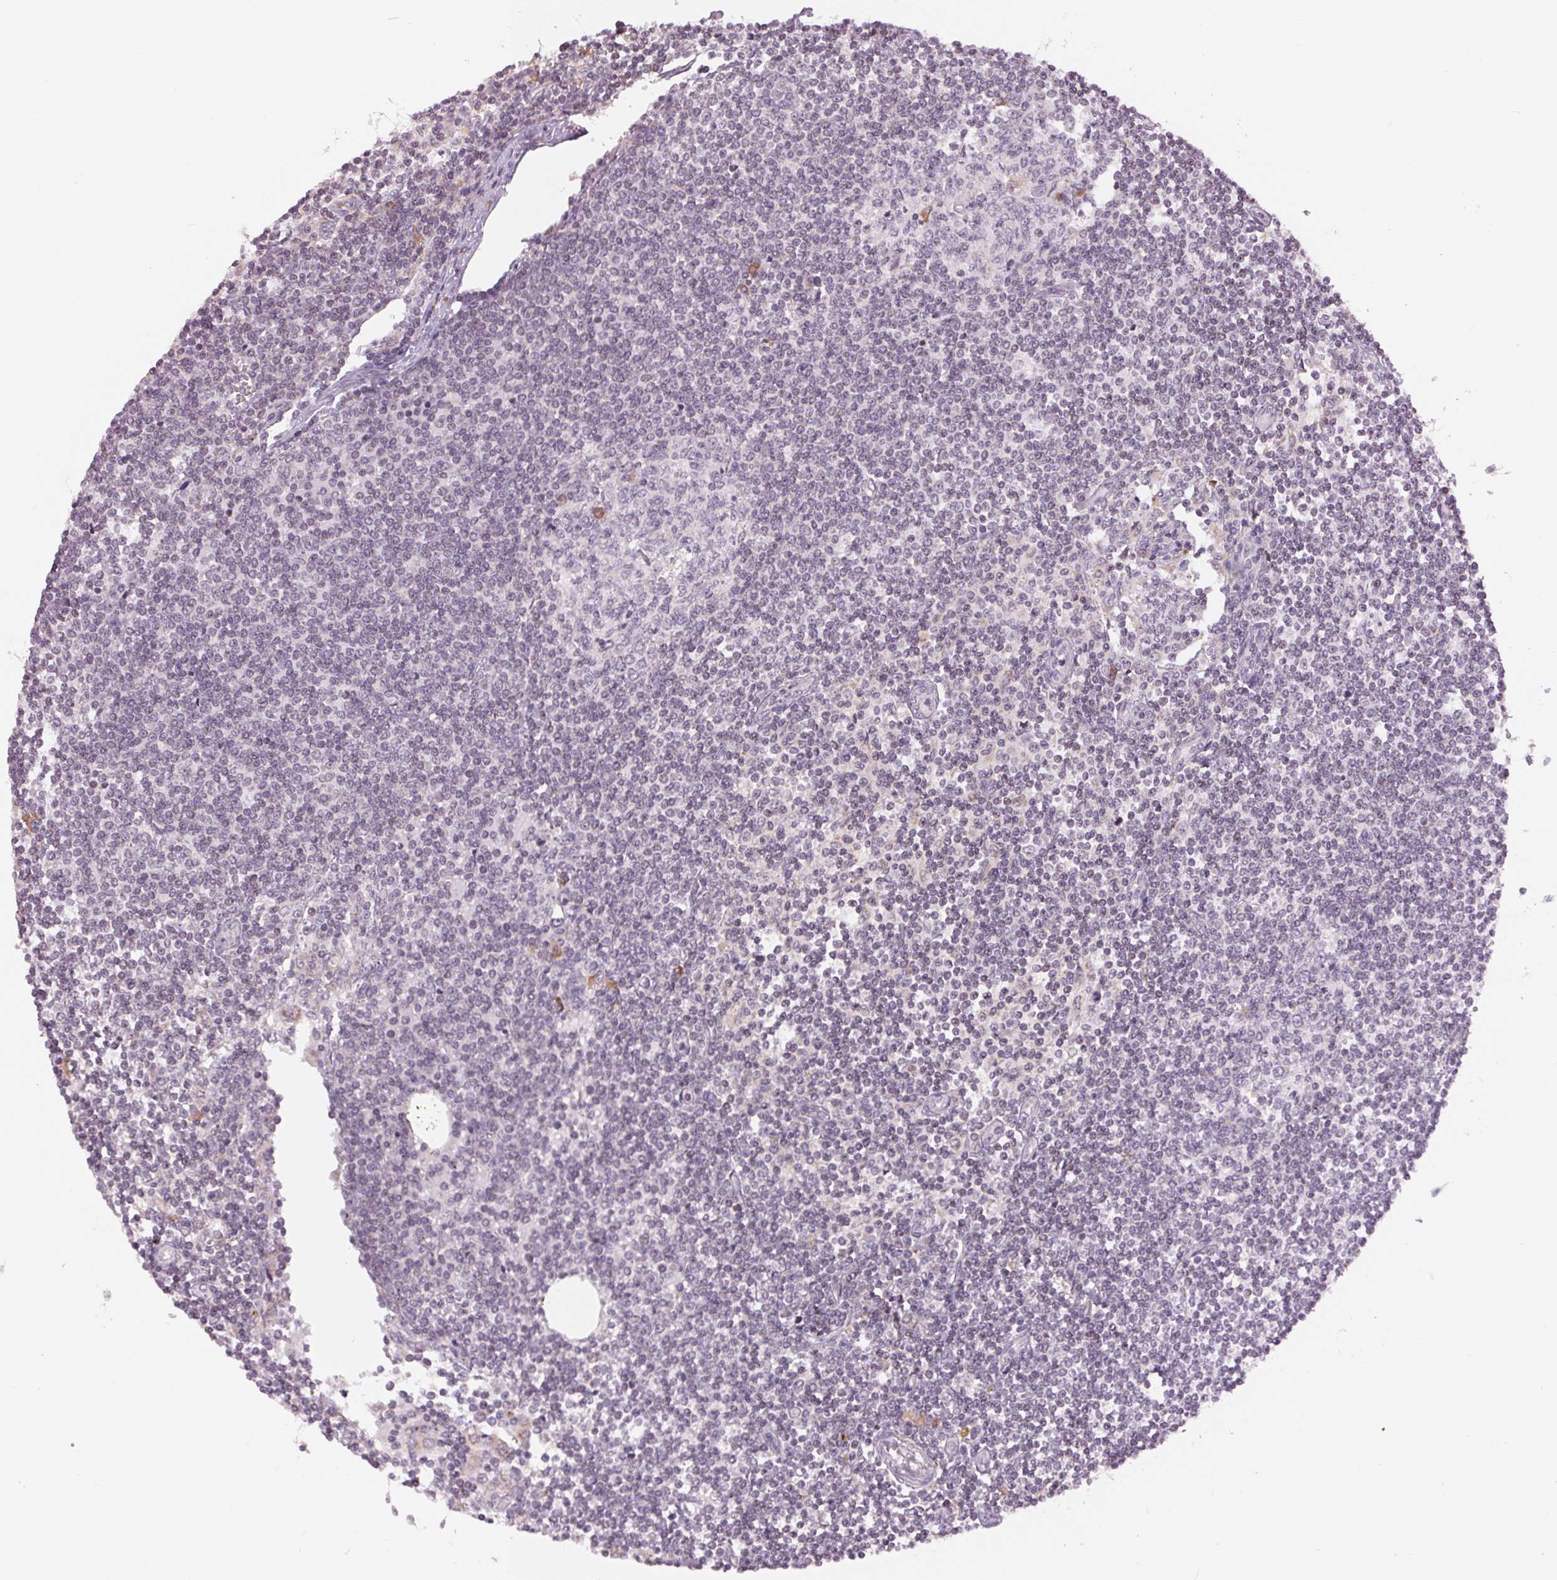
{"staining": {"intensity": "weak", "quantity": "<25%", "location": "cytoplasmic/membranous"}, "tissue": "lymph node", "cell_type": "Germinal center cells", "image_type": "normal", "snomed": [{"axis": "morphology", "description": "Normal tissue, NOS"}, {"axis": "topography", "description": "Lymph node"}], "caption": "IHC image of normal lymph node: human lymph node stained with DAB displays no significant protein expression in germinal center cells. (DAB immunohistochemistry (IHC) with hematoxylin counter stain).", "gene": "TECR", "patient": {"sex": "female", "age": 69}}